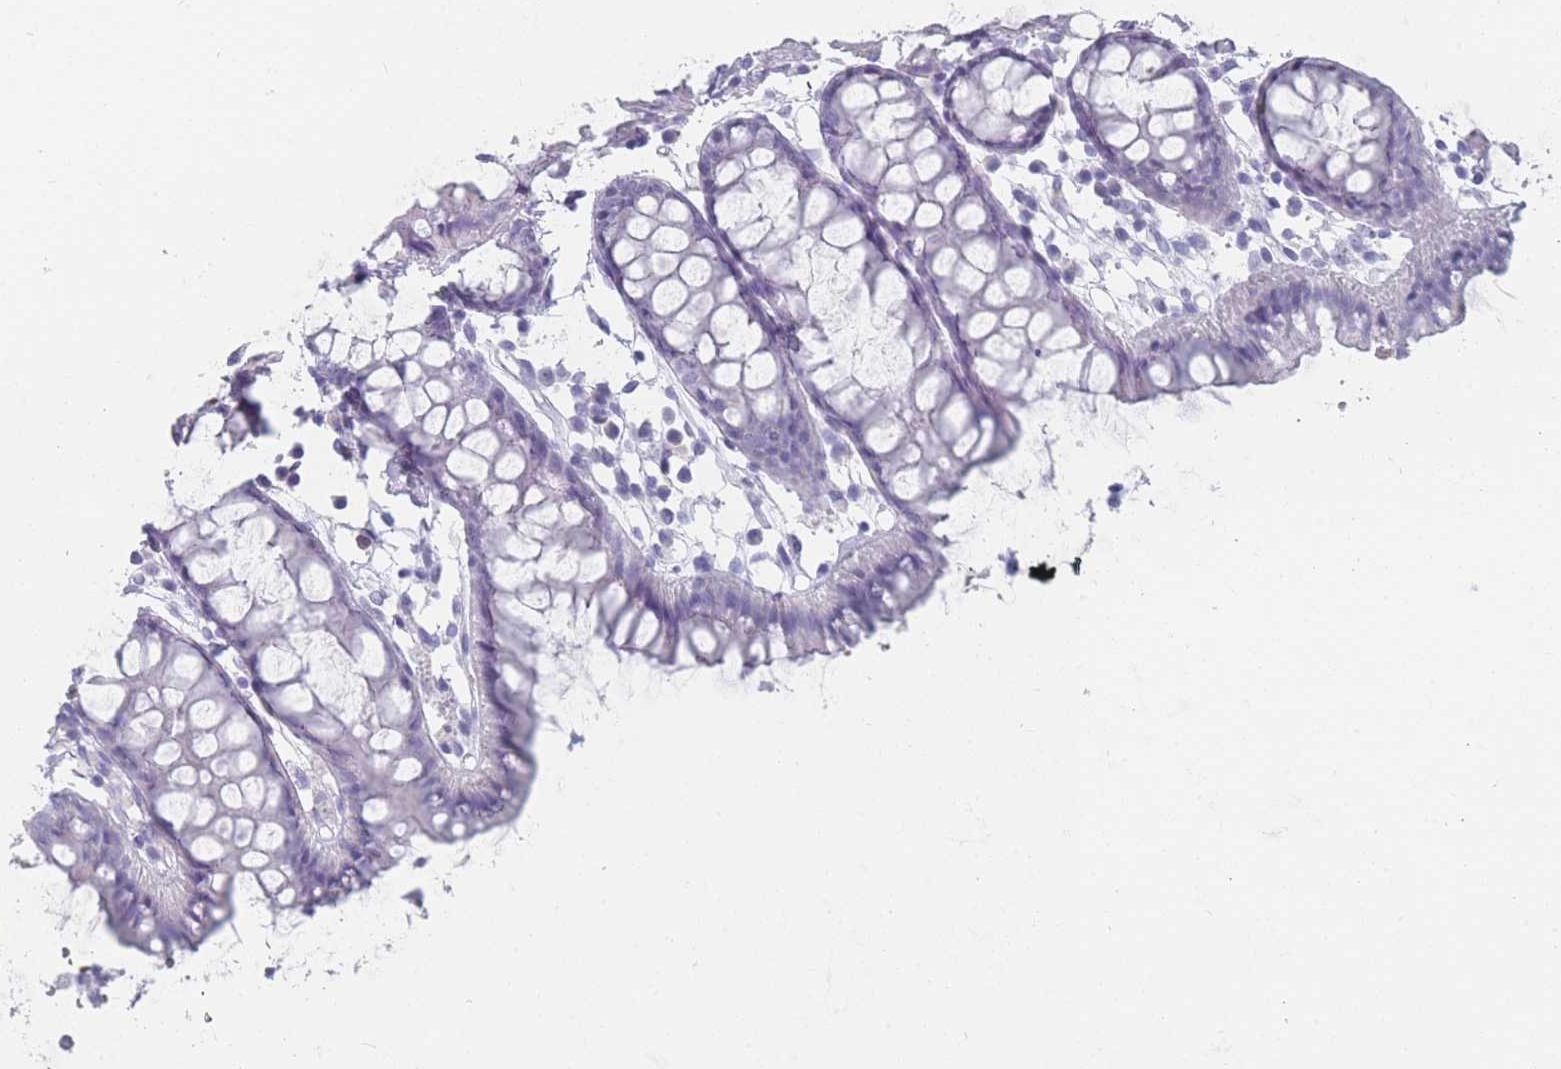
{"staining": {"intensity": "negative", "quantity": "none", "location": "none"}, "tissue": "colon", "cell_type": "Endothelial cells", "image_type": "normal", "snomed": [{"axis": "morphology", "description": "Normal tissue, NOS"}, {"axis": "topography", "description": "Colon"}], "caption": "This is an immunohistochemistry histopathology image of benign colon. There is no staining in endothelial cells.", "gene": "OR5D16", "patient": {"sex": "female", "age": 84}}